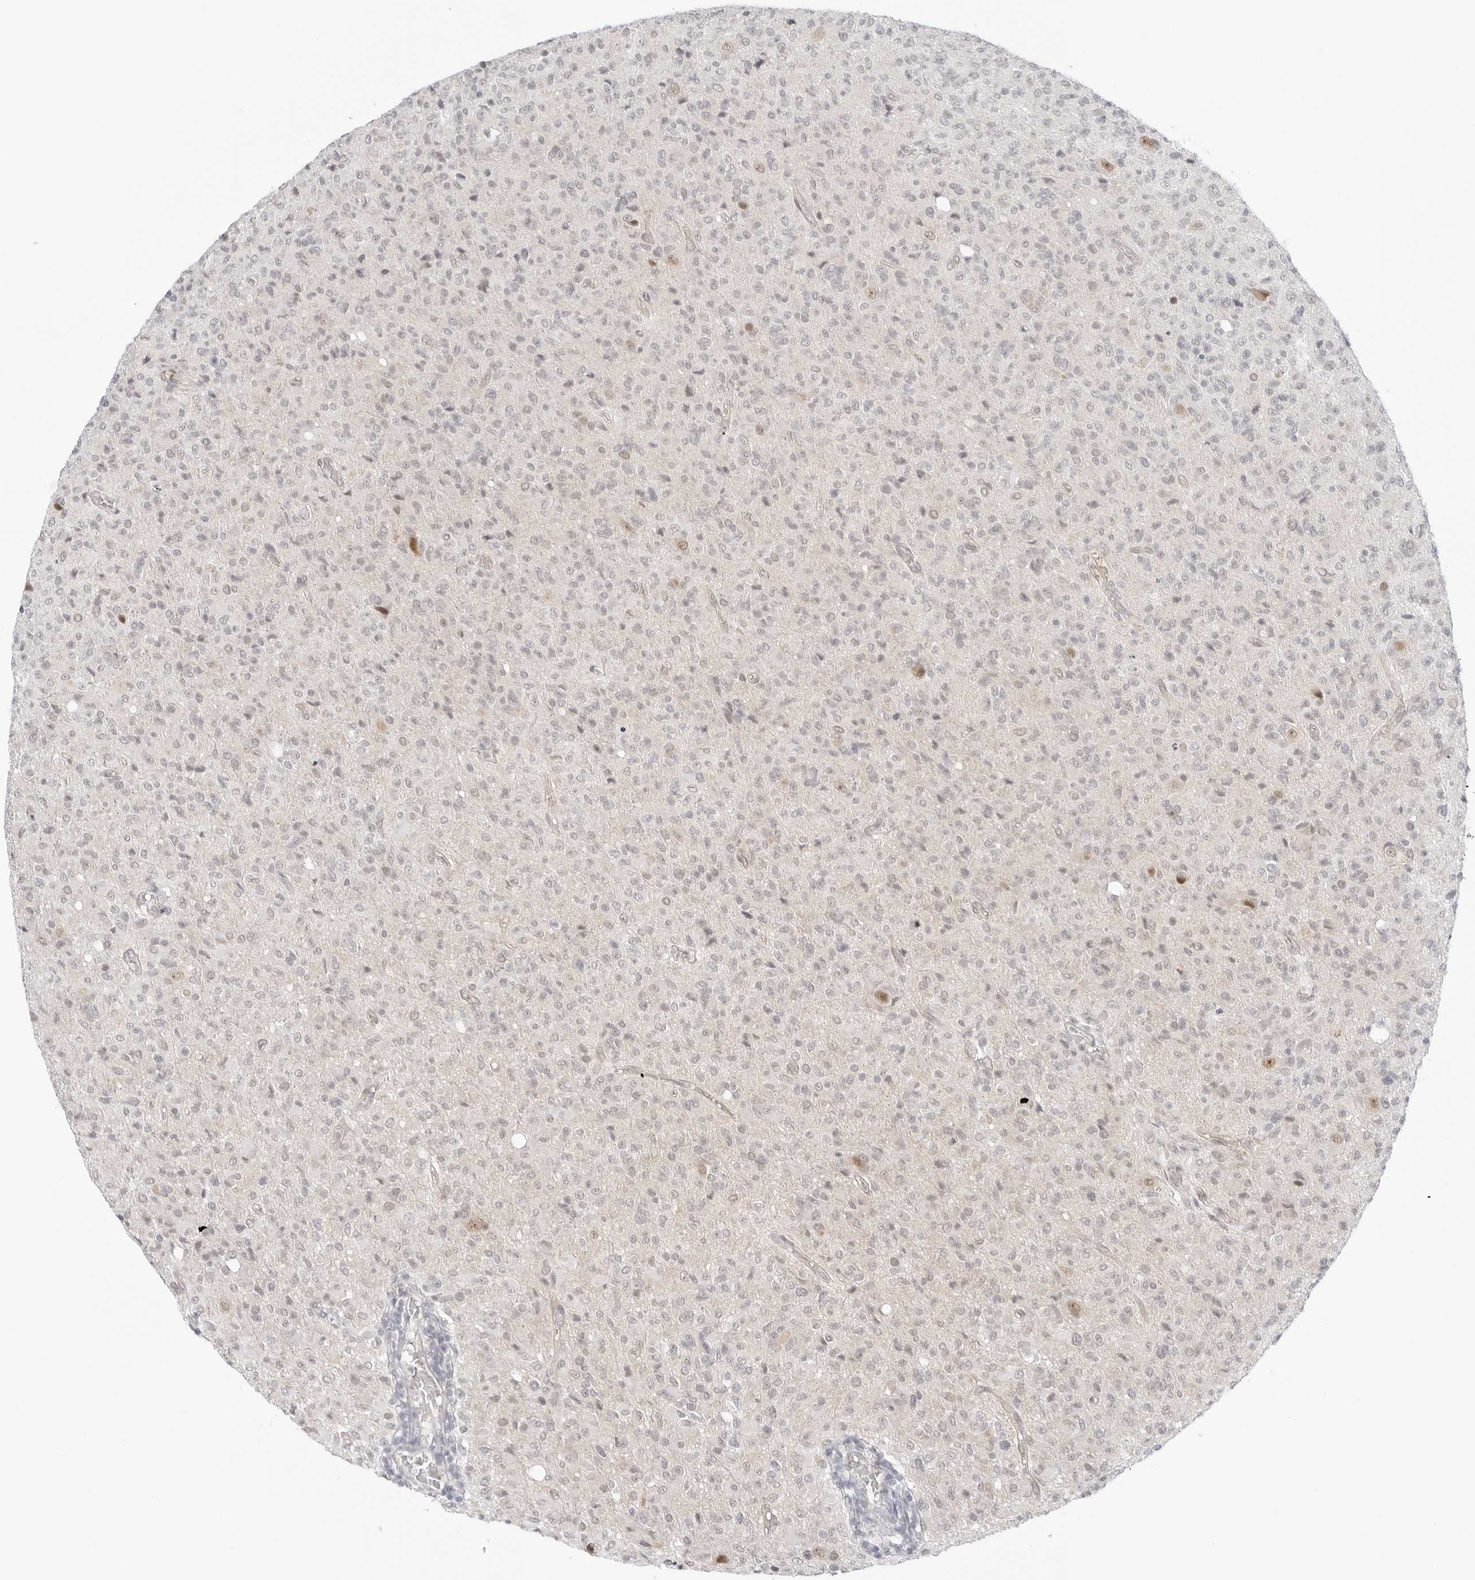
{"staining": {"intensity": "weak", "quantity": "25%-75%", "location": "nuclear"}, "tissue": "glioma", "cell_type": "Tumor cells", "image_type": "cancer", "snomed": [{"axis": "morphology", "description": "Glioma, malignant, High grade"}, {"axis": "topography", "description": "Brain"}], "caption": "Glioma stained with IHC shows weak nuclear staining in approximately 25%-75% of tumor cells.", "gene": "MED18", "patient": {"sex": "female", "age": 57}}